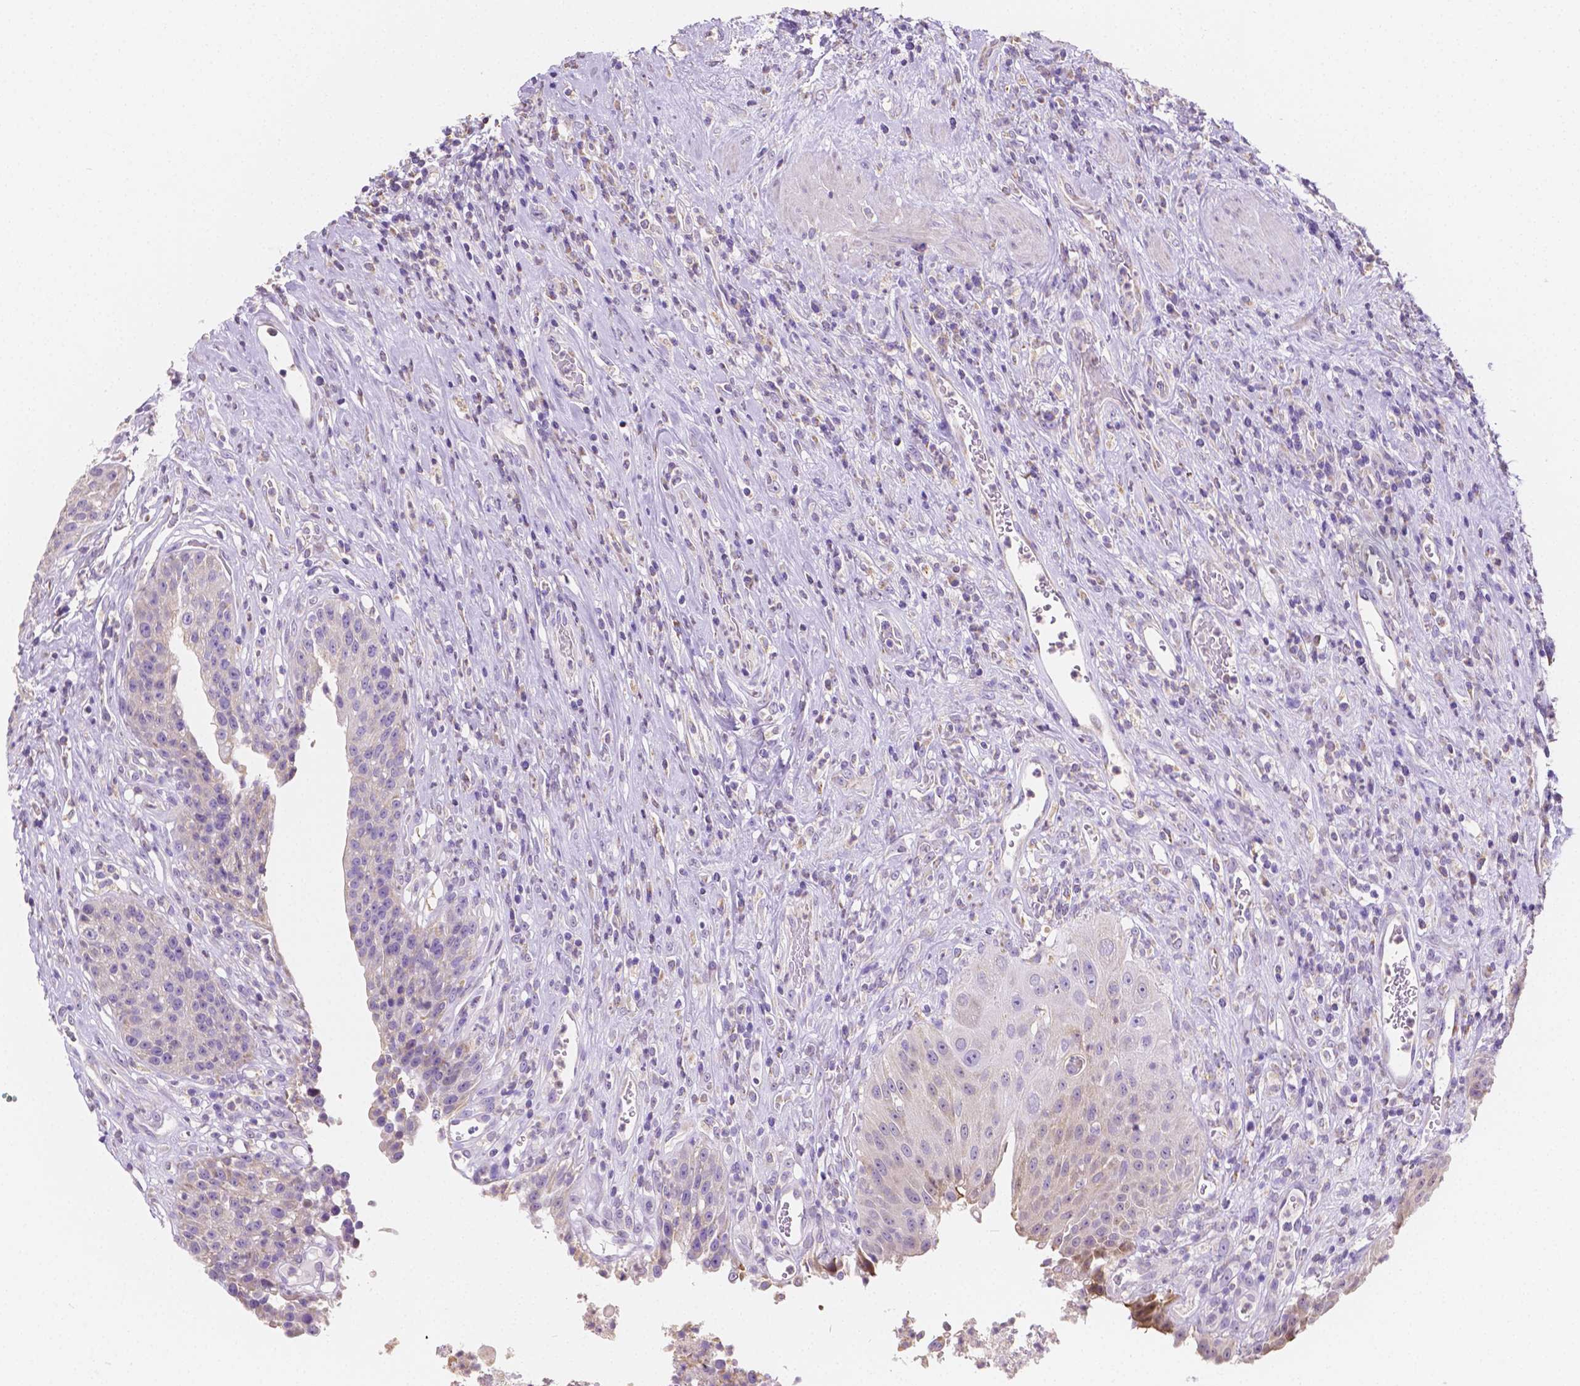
{"staining": {"intensity": "weak", "quantity": "25%-75%", "location": "cytoplasmic/membranous"}, "tissue": "urinary bladder", "cell_type": "Urothelial cells", "image_type": "normal", "snomed": [{"axis": "morphology", "description": "Normal tissue, NOS"}, {"axis": "topography", "description": "Urinary bladder"}], "caption": "Human urinary bladder stained for a protein (brown) shows weak cytoplasmic/membranous positive positivity in approximately 25%-75% of urothelial cells.", "gene": "TMEM130", "patient": {"sex": "female", "age": 56}}